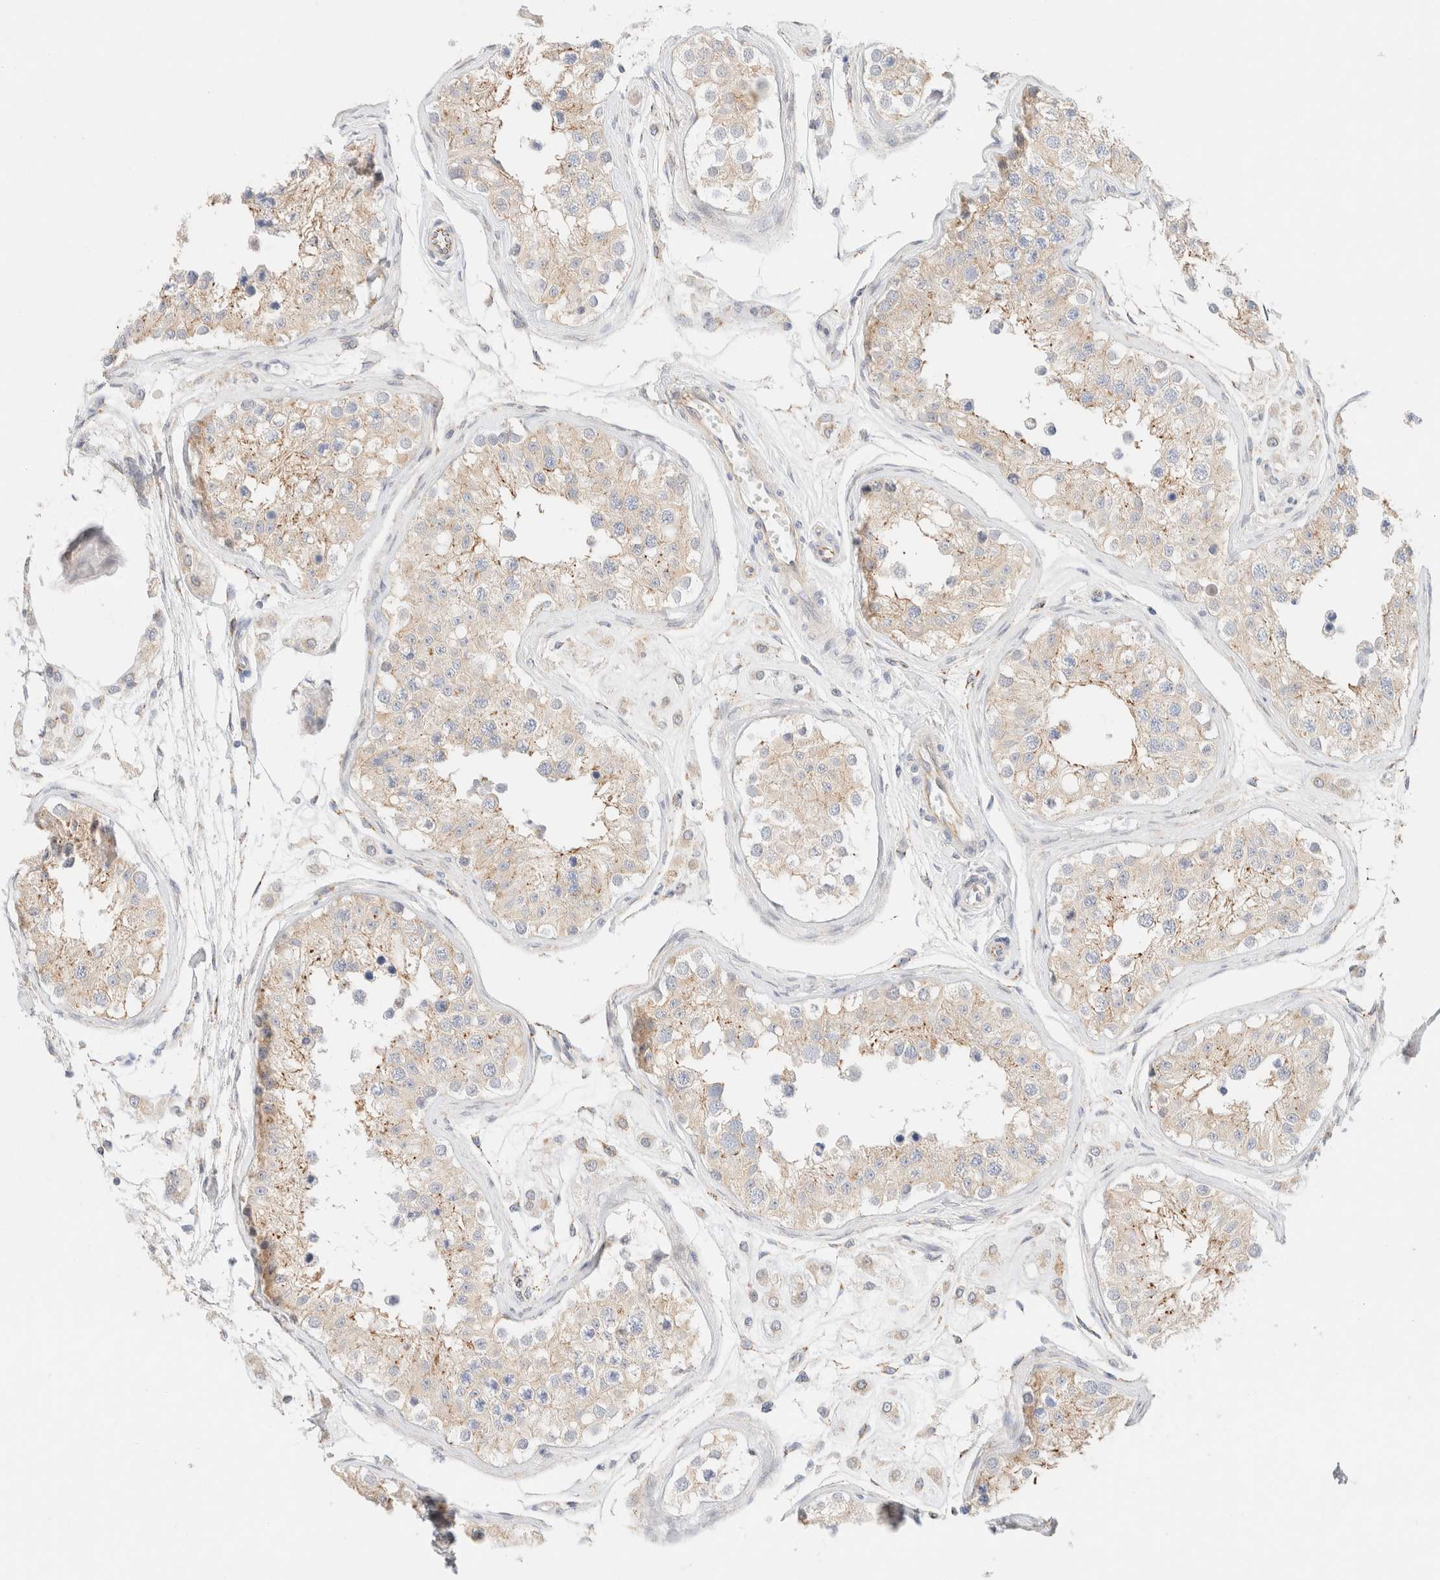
{"staining": {"intensity": "weak", "quantity": ">75%", "location": "cytoplasmic/membranous"}, "tissue": "testis", "cell_type": "Cells in seminiferous ducts", "image_type": "normal", "snomed": [{"axis": "morphology", "description": "Normal tissue, NOS"}, {"axis": "morphology", "description": "Adenocarcinoma, metastatic, NOS"}, {"axis": "topography", "description": "Testis"}], "caption": "Testis stained with a brown dye displays weak cytoplasmic/membranous positive positivity in approximately >75% of cells in seminiferous ducts.", "gene": "UNC13B", "patient": {"sex": "male", "age": 26}}